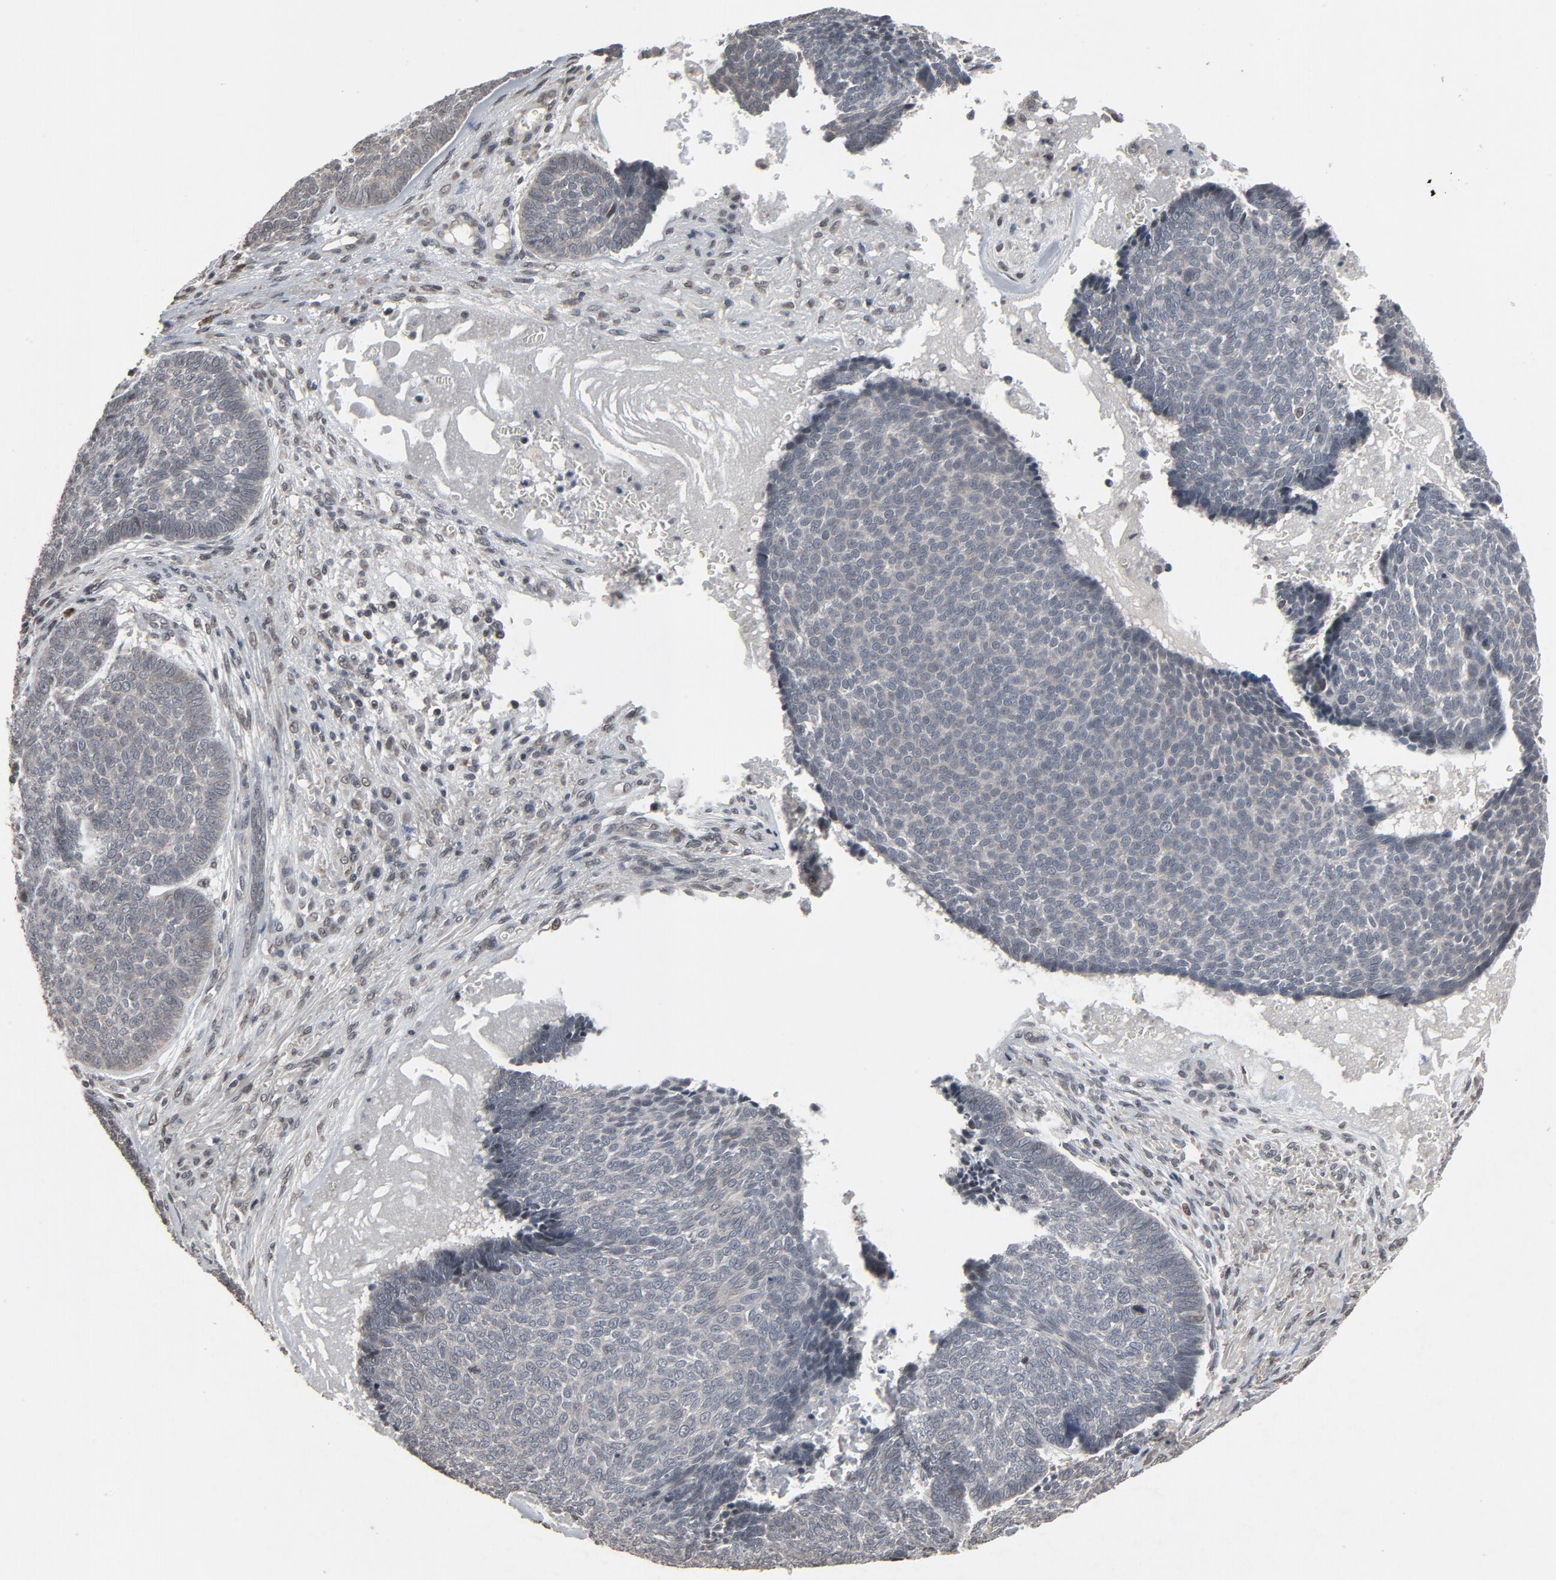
{"staining": {"intensity": "weak", "quantity": "<25%", "location": "cytoplasmic/membranous"}, "tissue": "skin cancer", "cell_type": "Tumor cells", "image_type": "cancer", "snomed": [{"axis": "morphology", "description": "Basal cell carcinoma"}, {"axis": "topography", "description": "Skin"}], "caption": "Tumor cells show no significant protein expression in skin cancer.", "gene": "POM121", "patient": {"sex": "male", "age": 84}}